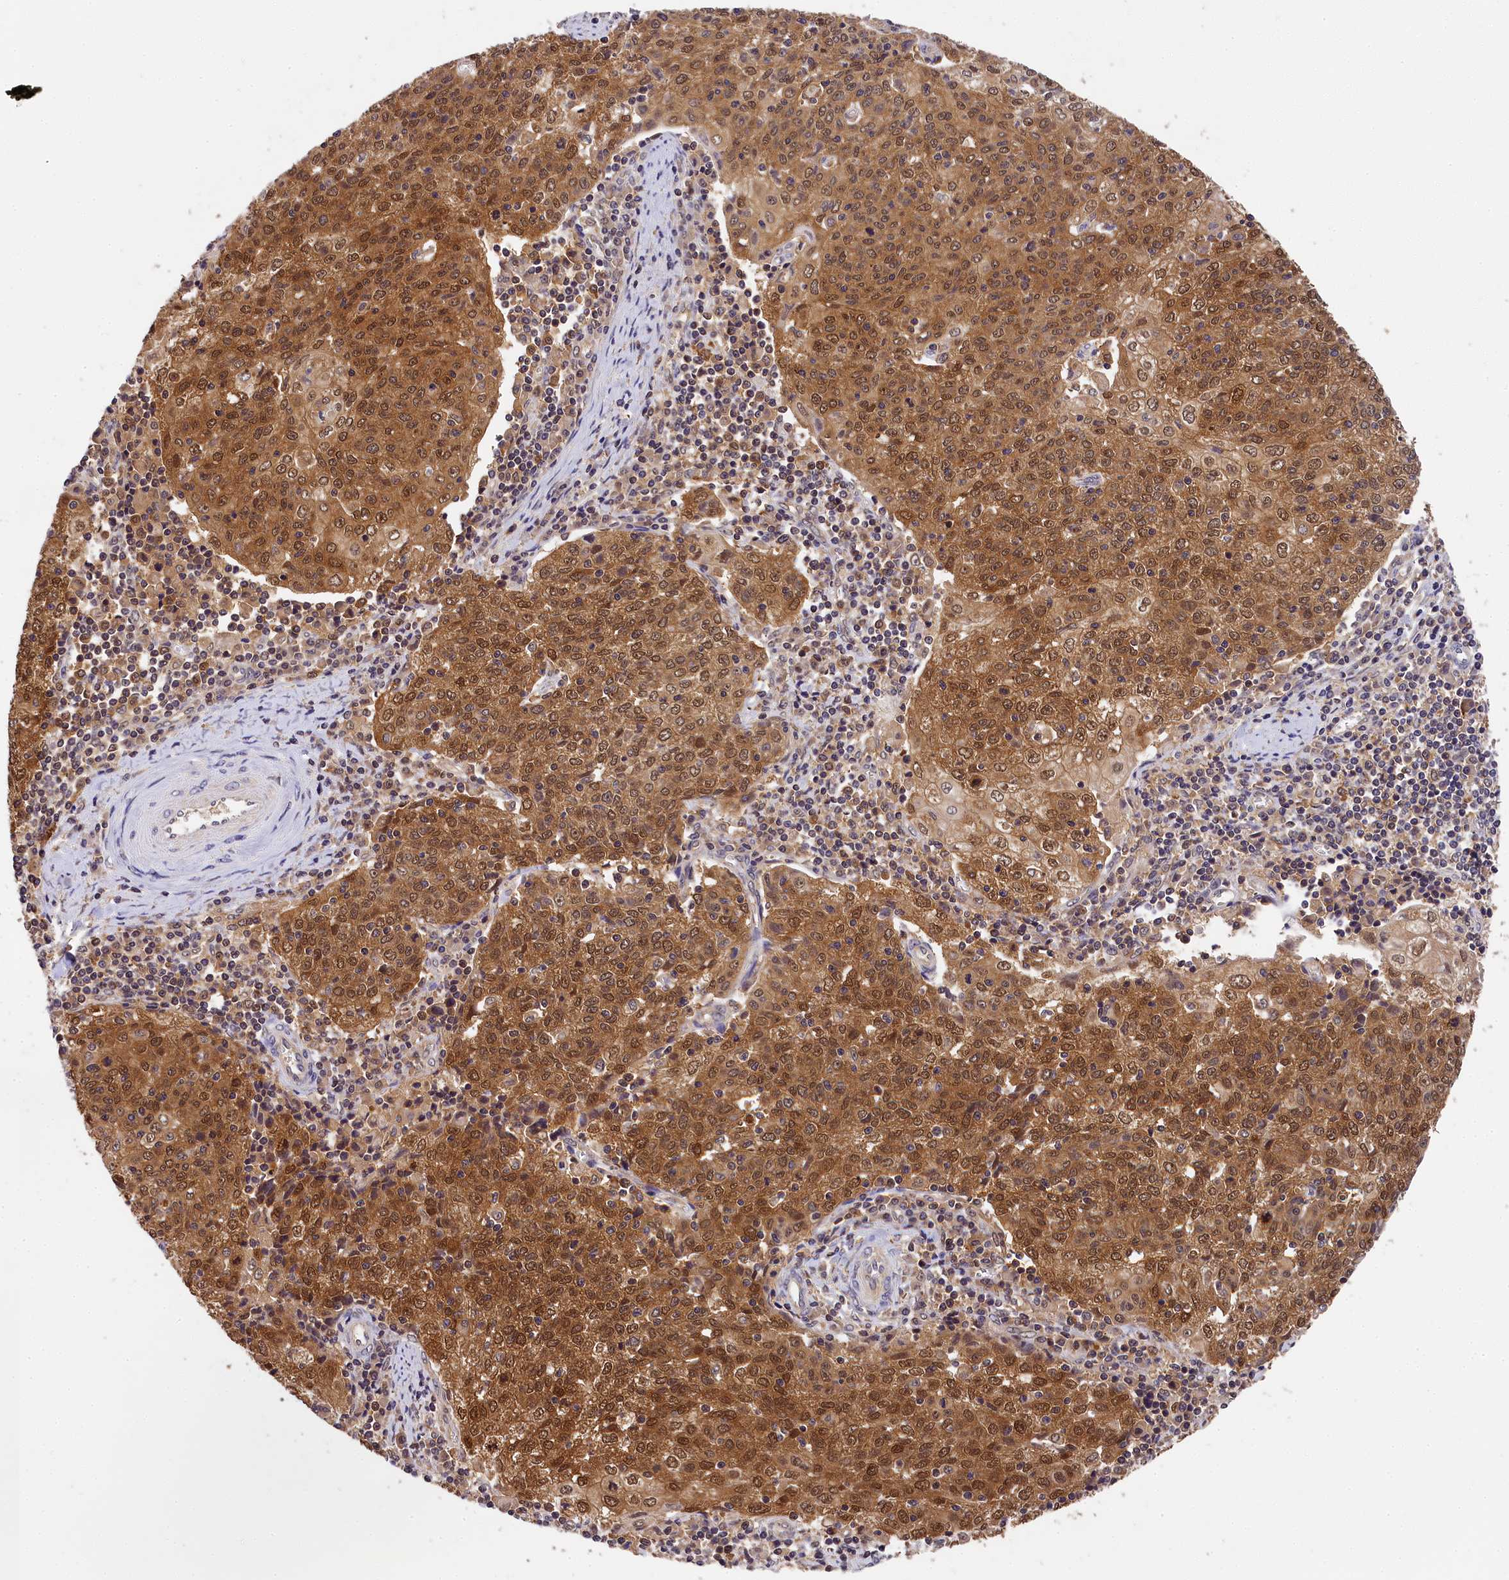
{"staining": {"intensity": "moderate", "quantity": ">75%", "location": "cytoplasmic/membranous,nuclear"}, "tissue": "cervical cancer", "cell_type": "Tumor cells", "image_type": "cancer", "snomed": [{"axis": "morphology", "description": "Squamous cell carcinoma, NOS"}, {"axis": "topography", "description": "Cervix"}], "caption": "This is a photomicrograph of immunohistochemistry (IHC) staining of cervical cancer (squamous cell carcinoma), which shows moderate staining in the cytoplasmic/membranous and nuclear of tumor cells.", "gene": "EIF6", "patient": {"sex": "female", "age": 48}}